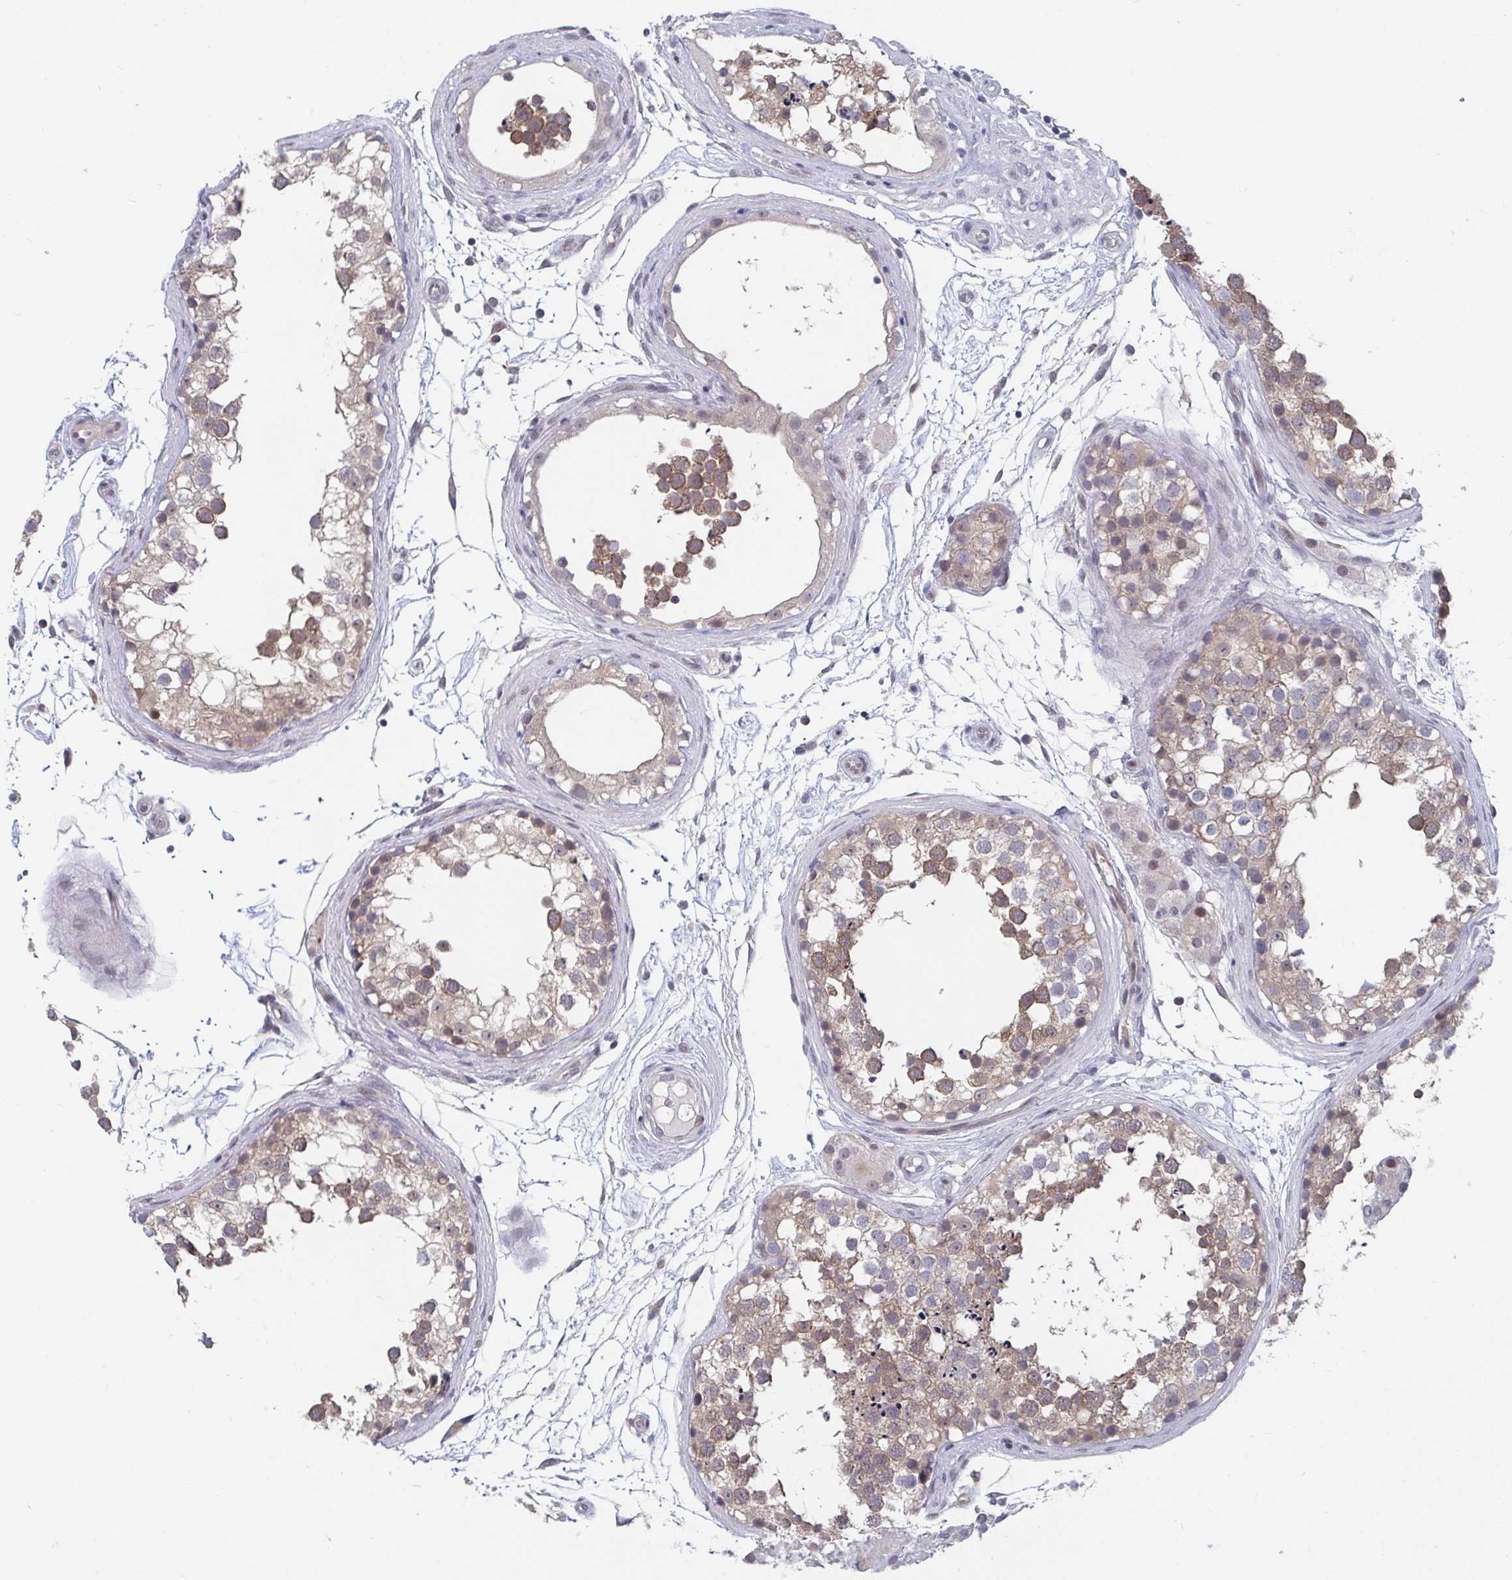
{"staining": {"intensity": "moderate", "quantity": ">75%", "location": "cytoplasmic/membranous"}, "tissue": "testis", "cell_type": "Cells in seminiferous ducts", "image_type": "normal", "snomed": [{"axis": "morphology", "description": "Normal tissue, NOS"}, {"axis": "morphology", "description": "Seminoma, NOS"}, {"axis": "topography", "description": "Testis"}], "caption": "Protein expression by immunohistochemistry (IHC) reveals moderate cytoplasmic/membranous positivity in about >75% of cells in seminiferous ducts in normal testis. (brown staining indicates protein expression, while blue staining denotes nuclei).", "gene": "FAM156A", "patient": {"sex": "male", "age": 65}}